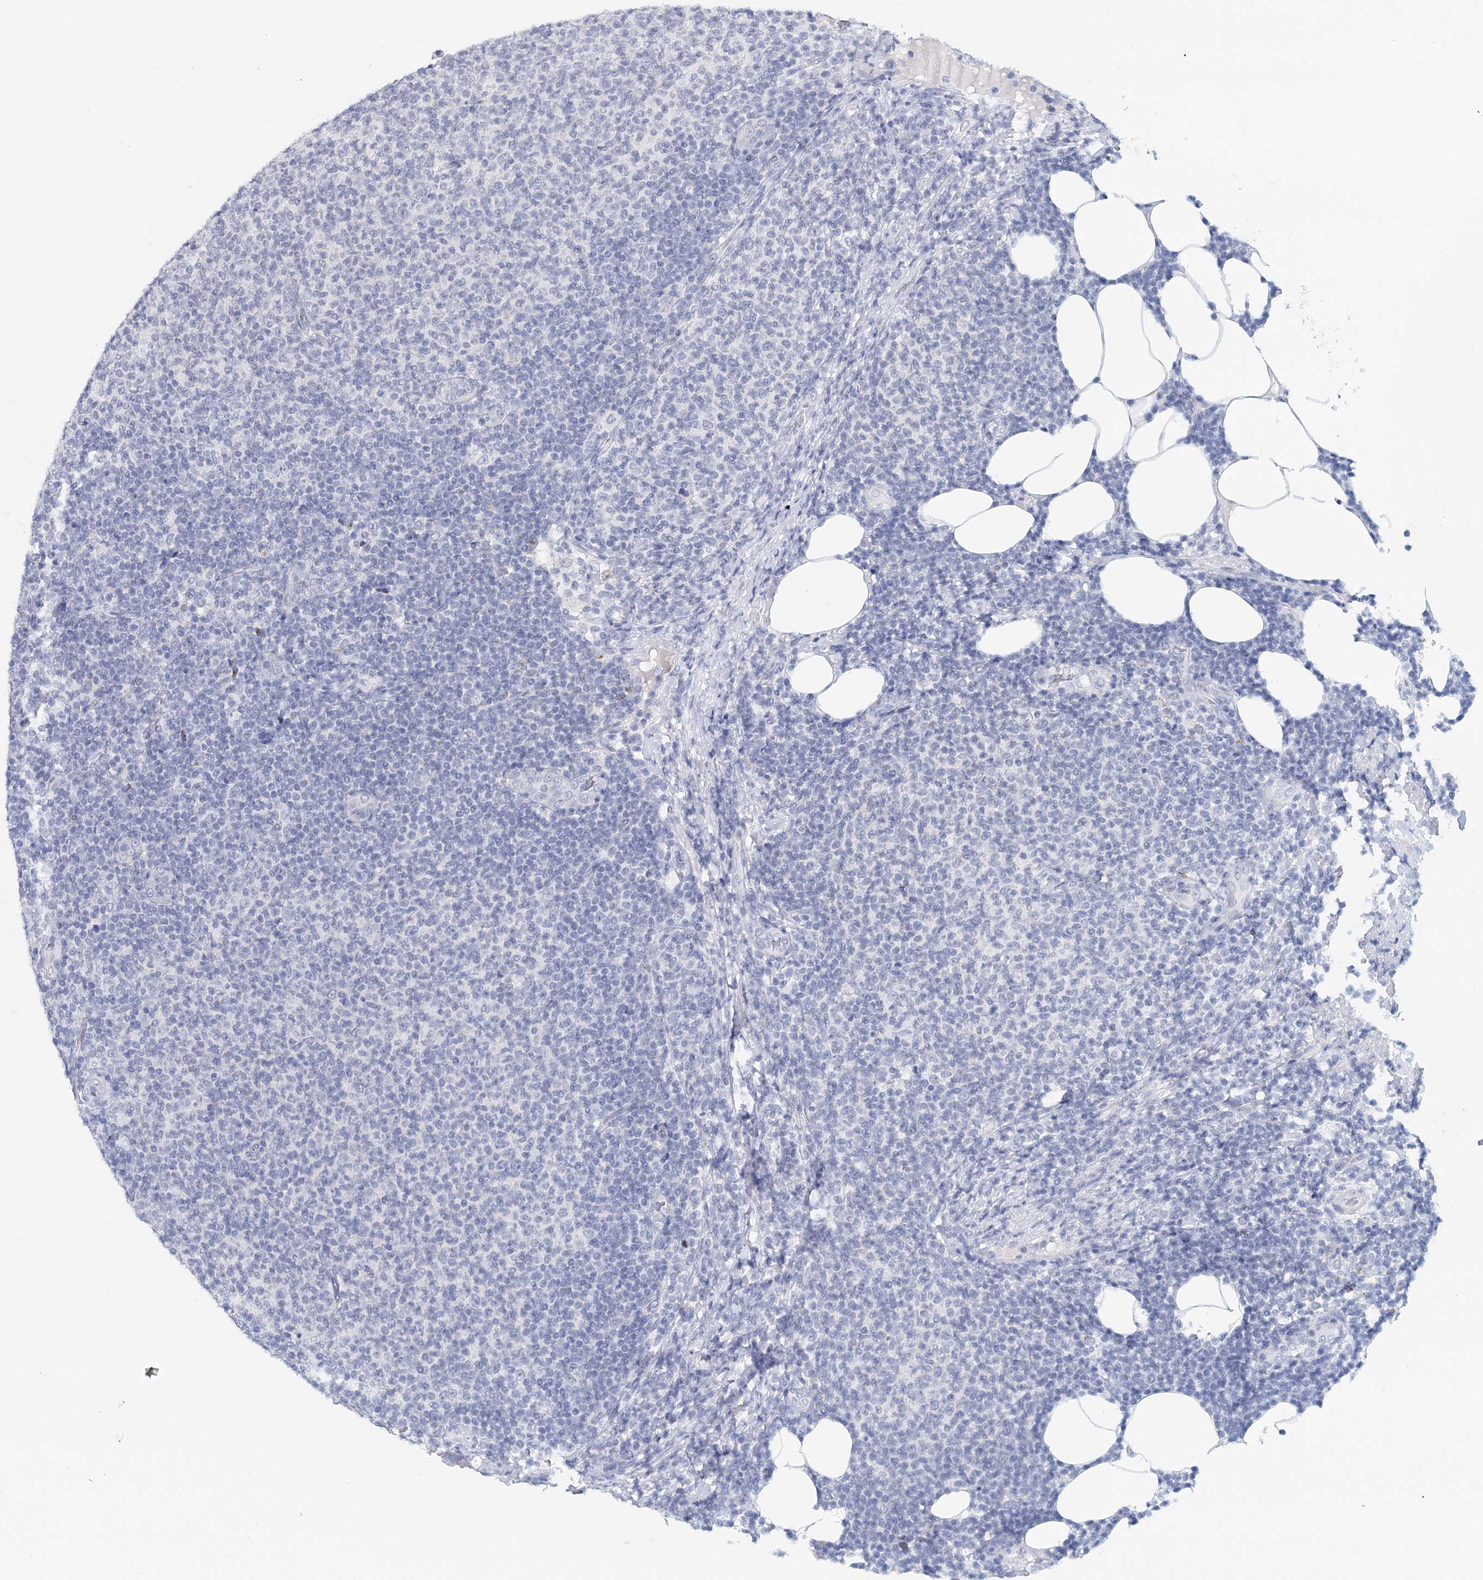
{"staining": {"intensity": "negative", "quantity": "none", "location": "none"}, "tissue": "lymphoma", "cell_type": "Tumor cells", "image_type": "cancer", "snomed": [{"axis": "morphology", "description": "Malignant lymphoma, non-Hodgkin's type, Low grade"}, {"axis": "topography", "description": "Lymph node"}], "caption": "Histopathology image shows no protein staining in tumor cells of low-grade malignant lymphoma, non-Hodgkin's type tissue.", "gene": "HSPA4L", "patient": {"sex": "male", "age": 66}}